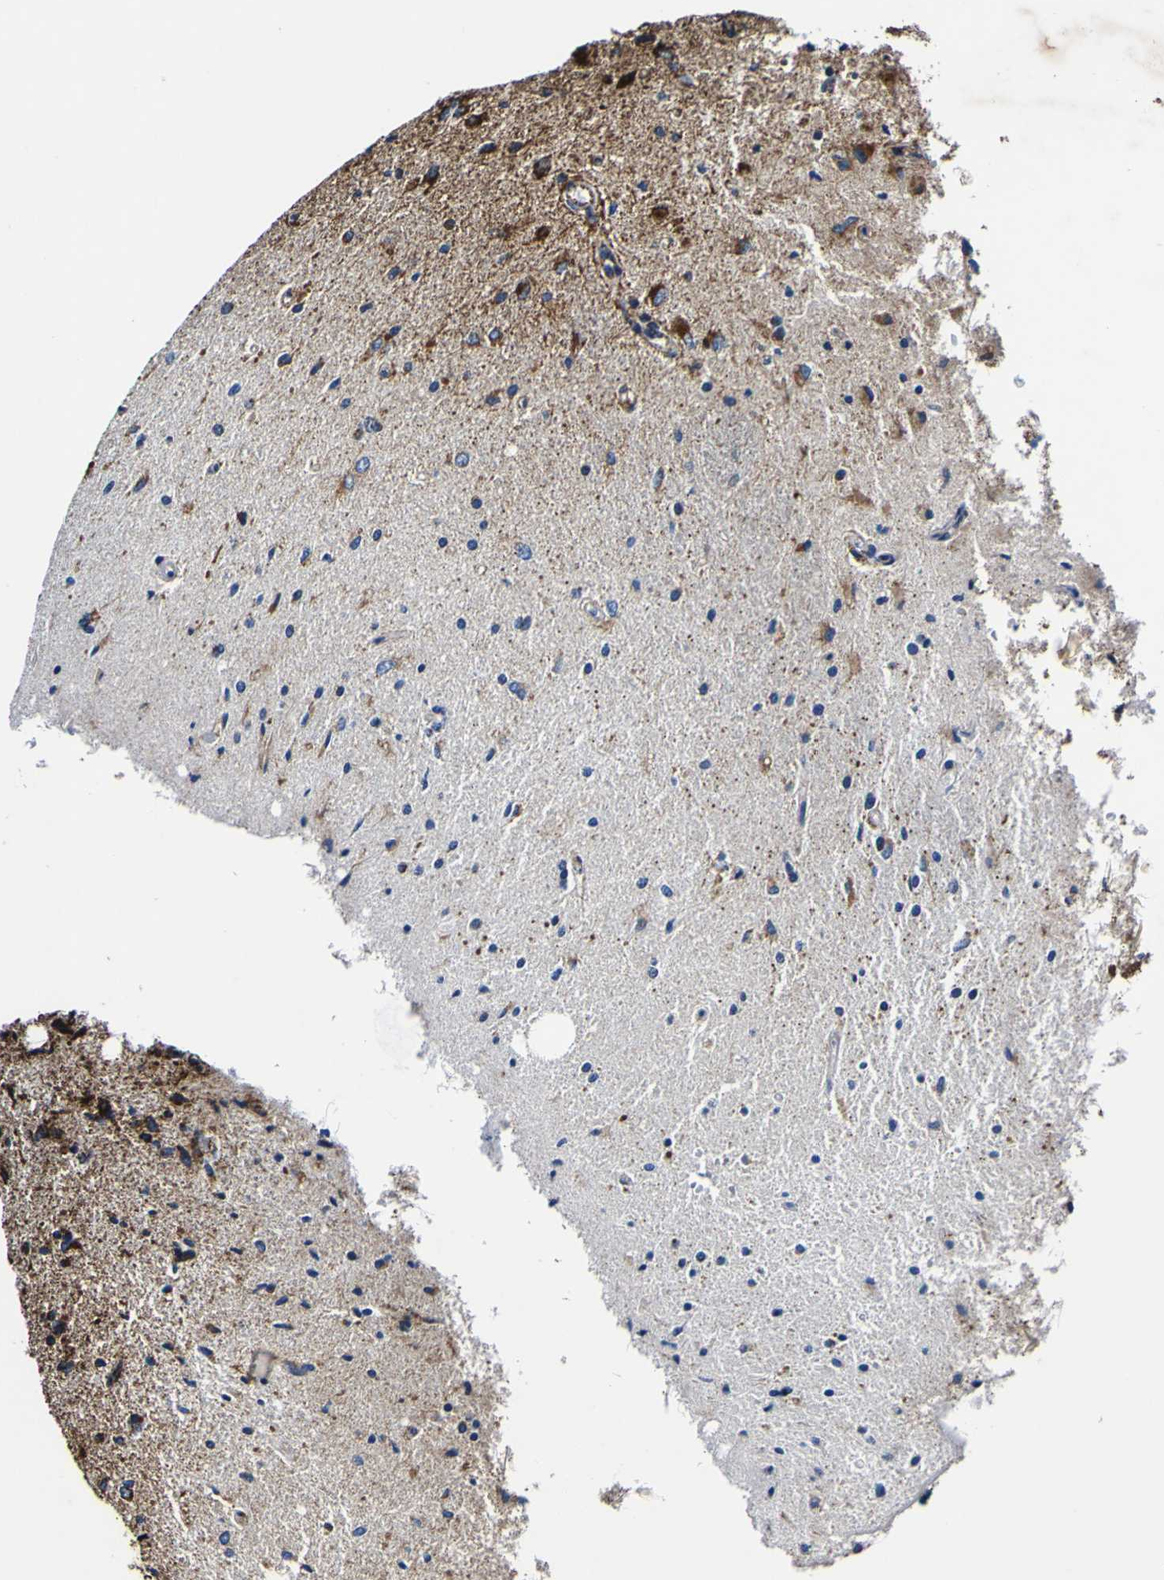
{"staining": {"intensity": "moderate", "quantity": "25%-75%", "location": "cytoplasmic/membranous"}, "tissue": "glioma", "cell_type": "Tumor cells", "image_type": "cancer", "snomed": [{"axis": "morphology", "description": "Glioma, malignant, Low grade"}, {"axis": "topography", "description": "Brain"}], "caption": "Malignant low-grade glioma stained with a brown dye demonstrates moderate cytoplasmic/membranous positive positivity in about 25%-75% of tumor cells.", "gene": "PTRH2", "patient": {"sex": "male", "age": 77}}